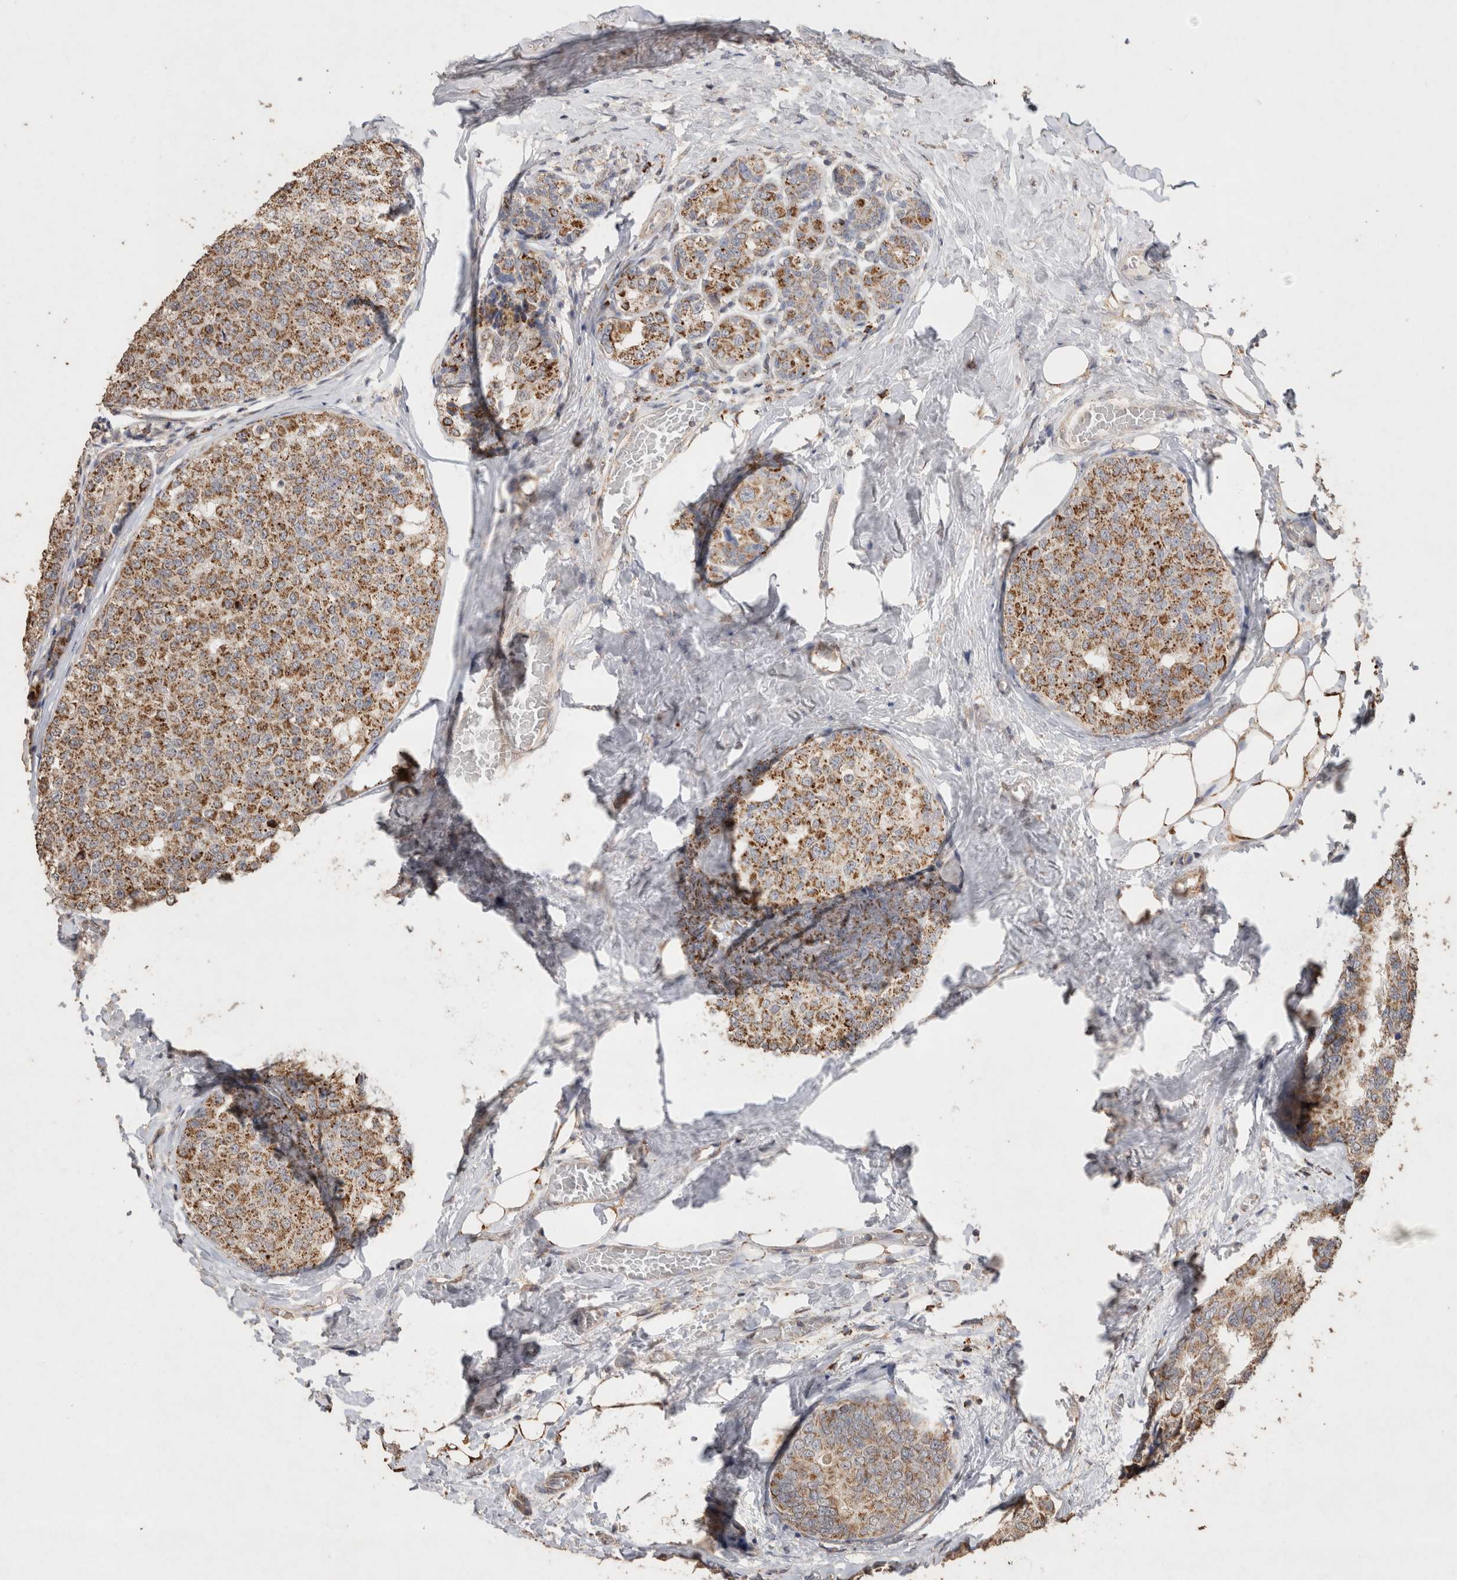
{"staining": {"intensity": "moderate", "quantity": ">75%", "location": "cytoplasmic/membranous"}, "tissue": "breast cancer", "cell_type": "Tumor cells", "image_type": "cancer", "snomed": [{"axis": "morphology", "description": "Normal tissue, NOS"}, {"axis": "morphology", "description": "Duct carcinoma"}, {"axis": "topography", "description": "Breast"}], "caption": "Brown immunohistochemical staining in human breast intraductal carcinoma reveals moderate cytoplasmic/membranous positivity in approximately >75% of tumor cells.", "gene": "ACADM", "patient": {"sex": "female", "age": 43}}